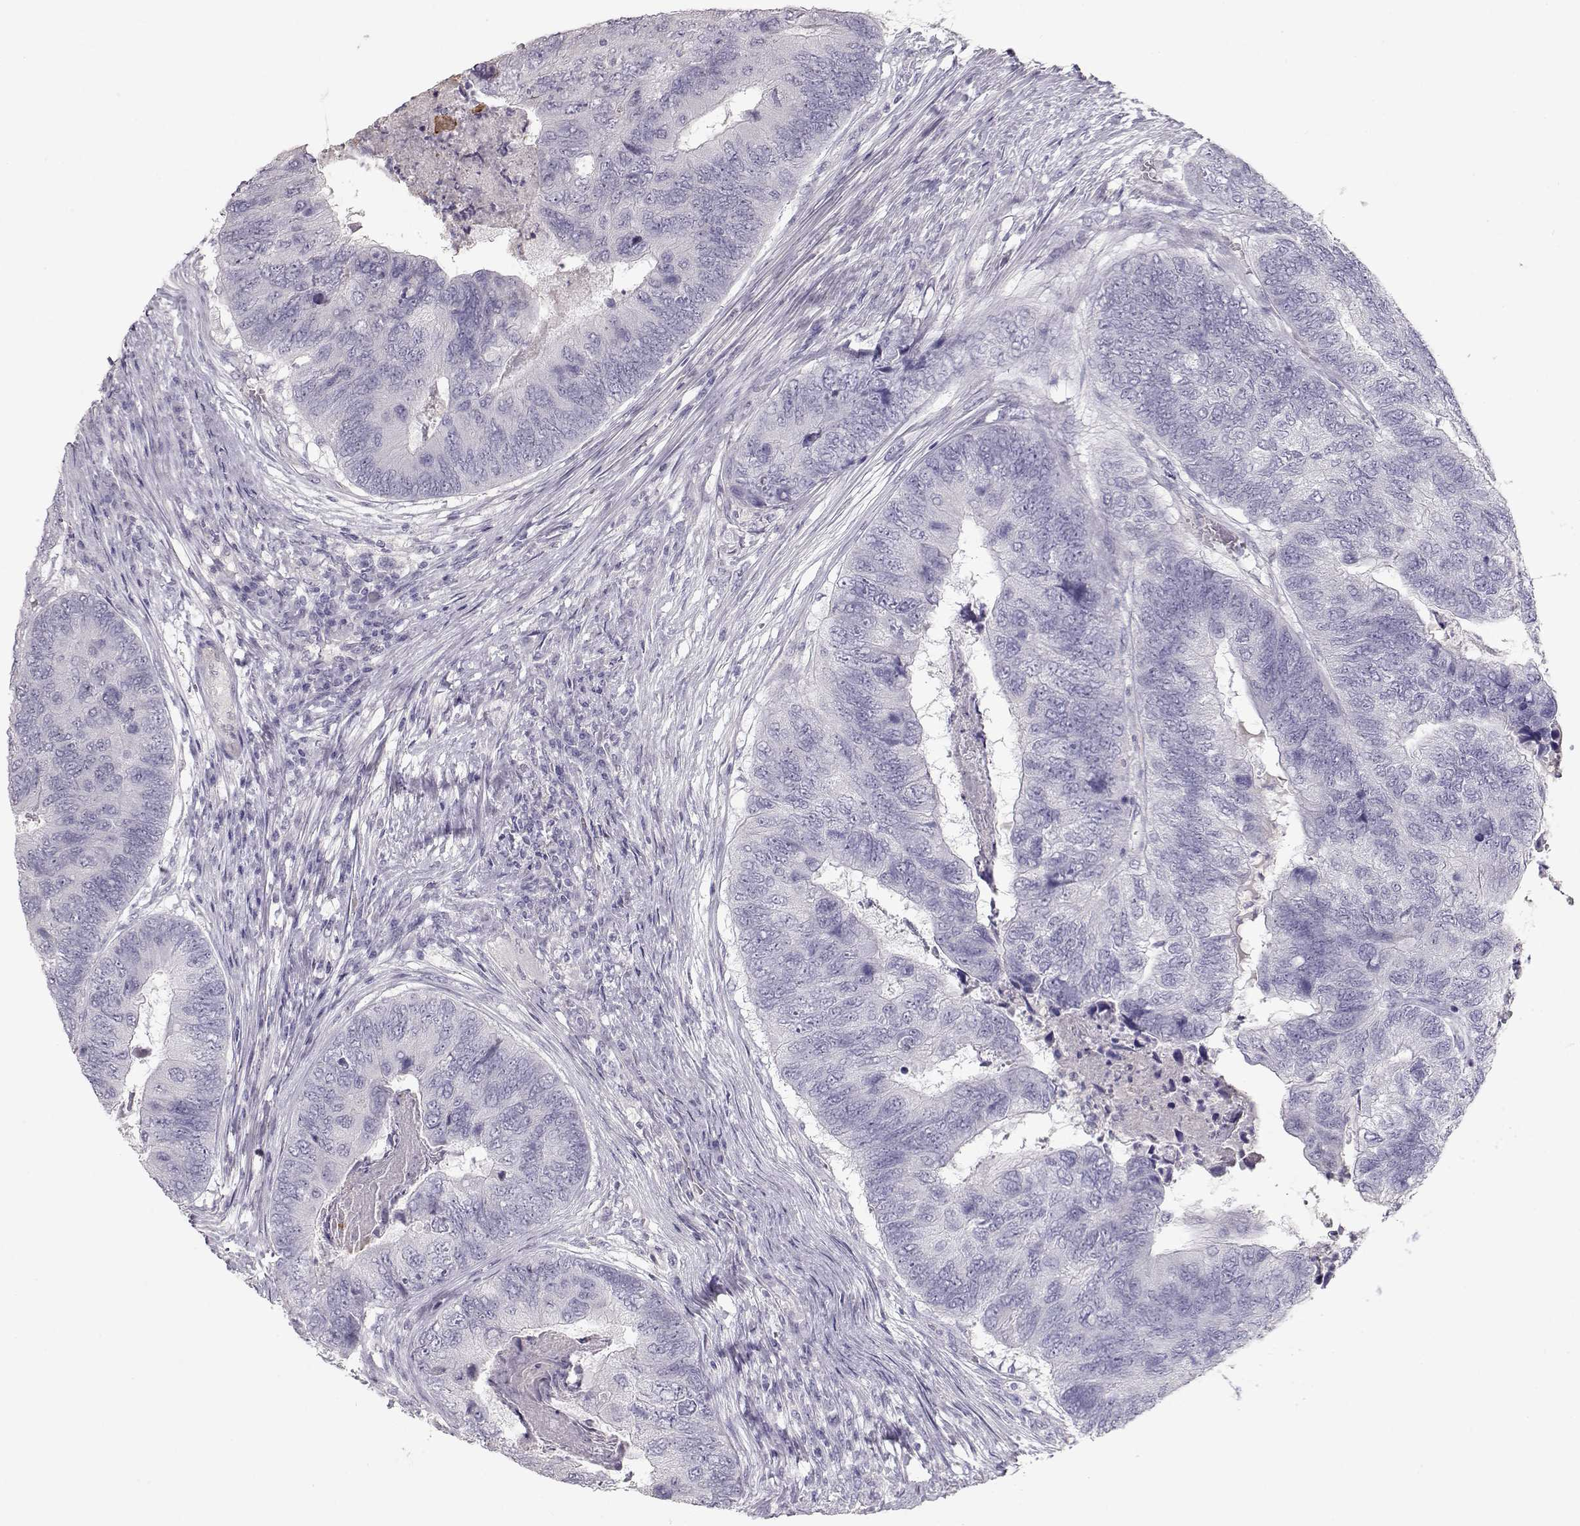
{"staining": {"intensity": "negative", "quantity": "none", "location": "none"}, "tissue": "colorectal cancer", "cell_type": "Tumor cells", "image_type": "cancer", "snomed": [{"axis": "morphology", "description": "Adenocarcinoma, NOS"}, {"axis": "topography", "description": "Colon"}], "caption": "Immunohistochemistry (IHC) micrograph of neoplastic tissue: colorectal cancer (adenocarcinoma) stained with DAB (3,3'-diaminobenzidine) demonstrates no significant protein expression in tumor cells. (DAB (3,3'-diaminobenzidine) immunohistochemistry (IHC) with hematoxylin counter stain).", "gene": "SLC18A1", "patient": {"sex": "female", "age": 67}}